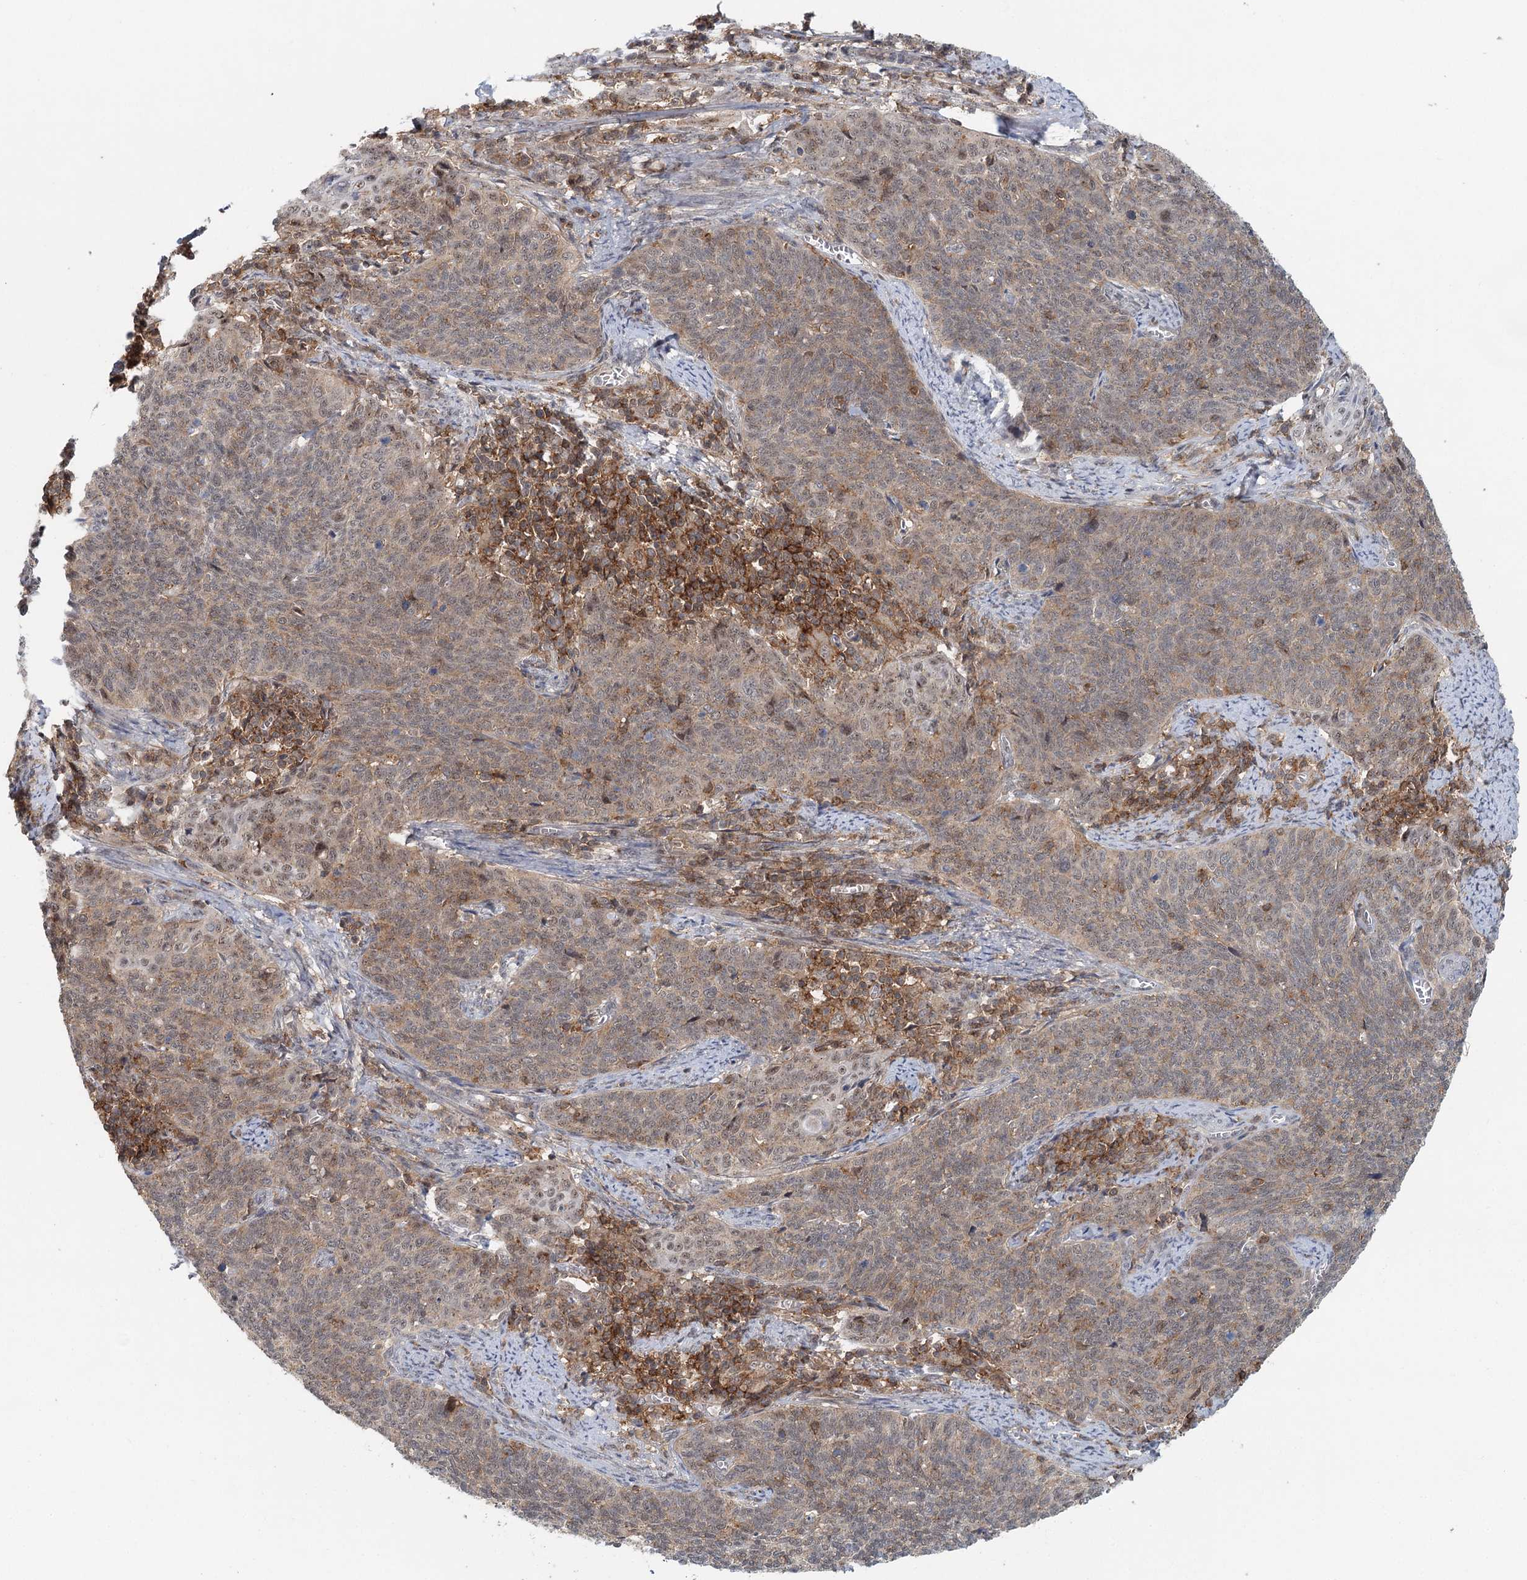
{"staining": {"intensity": "weak", "quantity": "<25%", "location": "nuclear"}, "tissue": "cervical cancer", "cell_type": "Tumor cells", "image_type": "cancer", "snomed": [{"axis": "morphology", "description": "Squamous cell carcinoma, NOS"}, {"axis": "topography", "description": "Cervix"}], "caption": "Immunohistochemistry (IHC) photomicrograph of neoplastic tissue: human cervical cancer (squamous cell carcinoma) stained with DAB reveals no significant protein staining in tumor cells.", "gene": "CDC42SE2", "patient": {"sex": "female", "age": 39}}